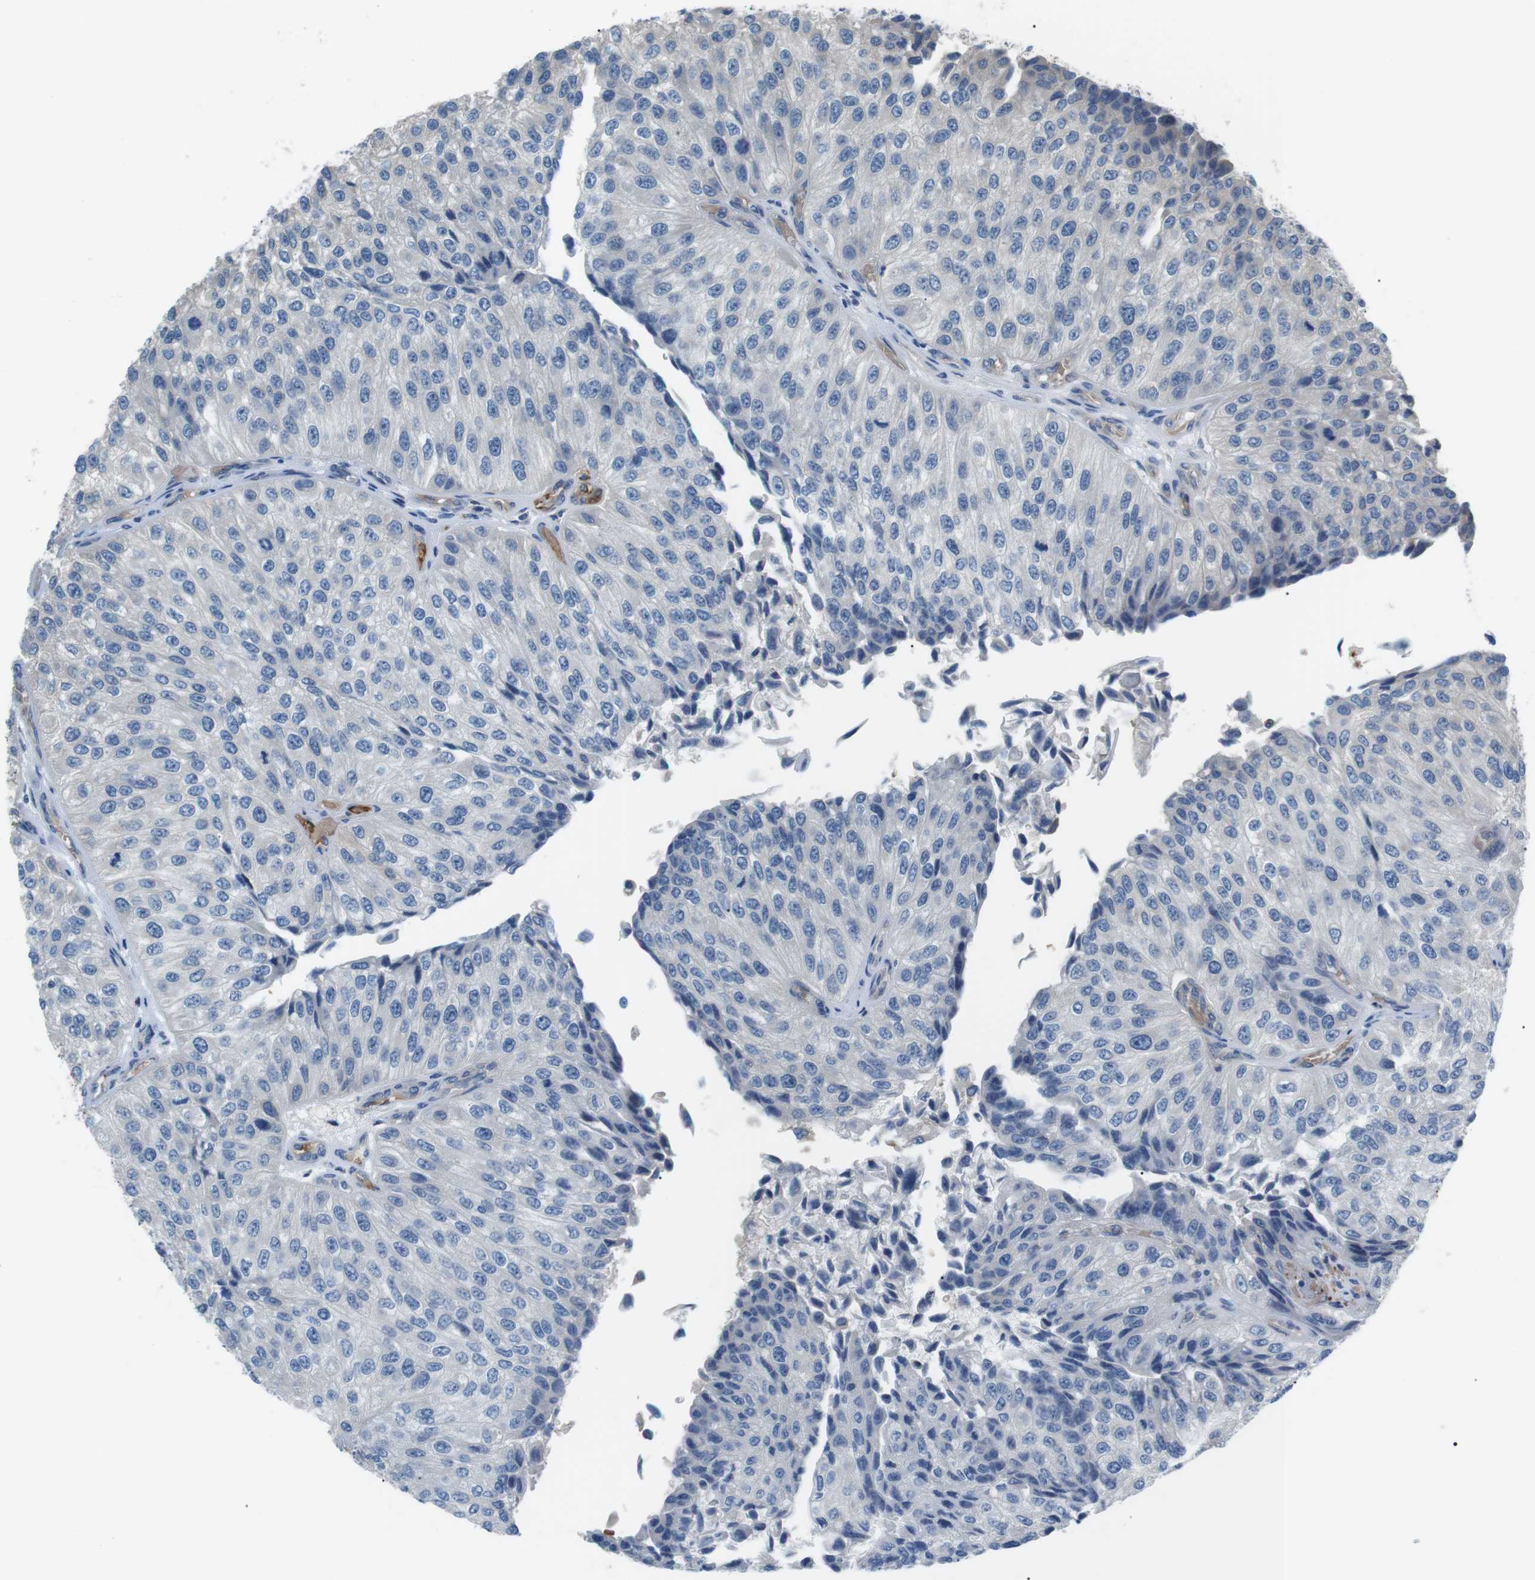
{"staining": {"intensity": "negative", "quantity": "none", "location": "none"}, "tissue": "urothelial cancer", "cell_type": "Tumor cells", "image_type": "cancer", "snomed": [{"axis": "morphology", "description": "Urothelial carcinoma, High grade"}, {"axis": "topography", "description": "Kidney"}, {"axis": "topography", "description": "Urinary bladder"}], "caption": "Urothelial cancer was stained to show a protein in brown. There is no significant expression in tumor cells.", "gene": "ADCY10", "patient": {"sex": "male", "age": 77}}